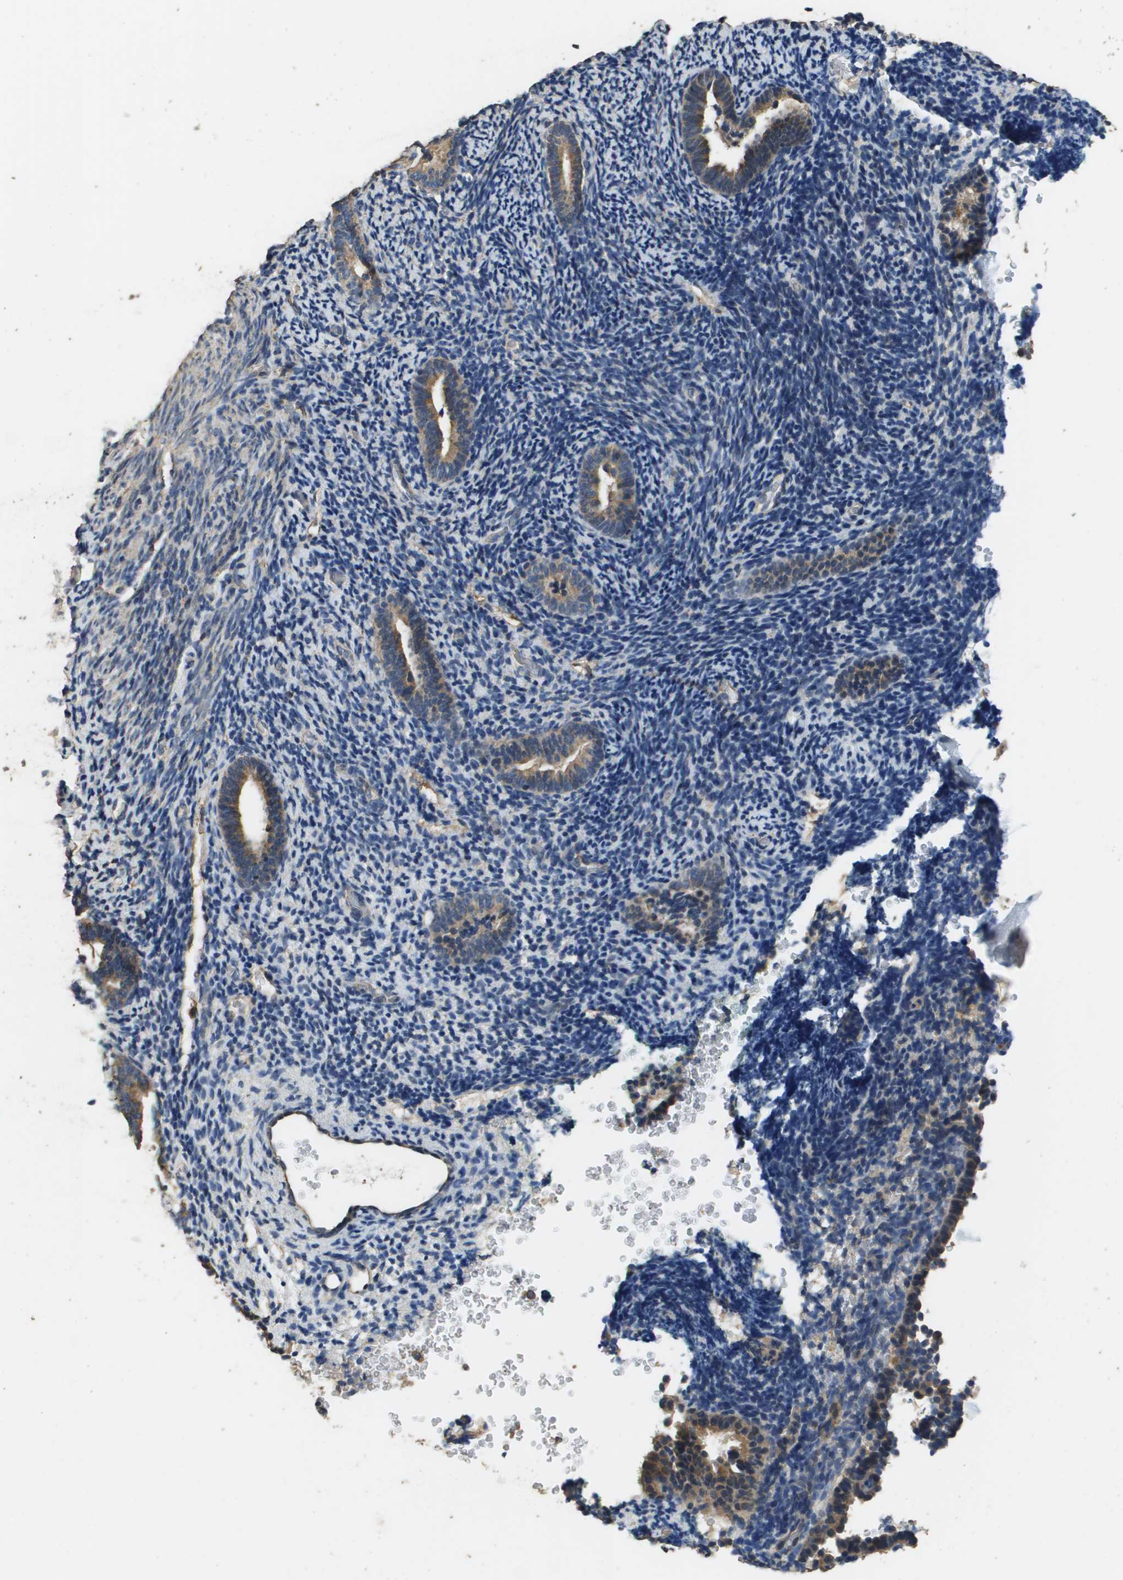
{"staining": {"intensity": "negative", "quantity": "none", "location": "none"}, "tissue": "endometrium", "cell_type": "Cells in endometrial stroma", "image_type": "normal", "snomed": [{"axis": "morphology", "description": "Normal tissue, NOS"}, {"axis": "topography", "description": "Endometrium"}], "caption": "IHC micrograph of unremarkable endometrium: human endometrium stained with DAB displays no significant protein staining in cells in endometrial stroma. (Brightfield microscopy of DAB immunohistochemistry (IHC) at high magnification).", "gene": "RAB6B", "patient": {"sex": "female", "age": 51}}